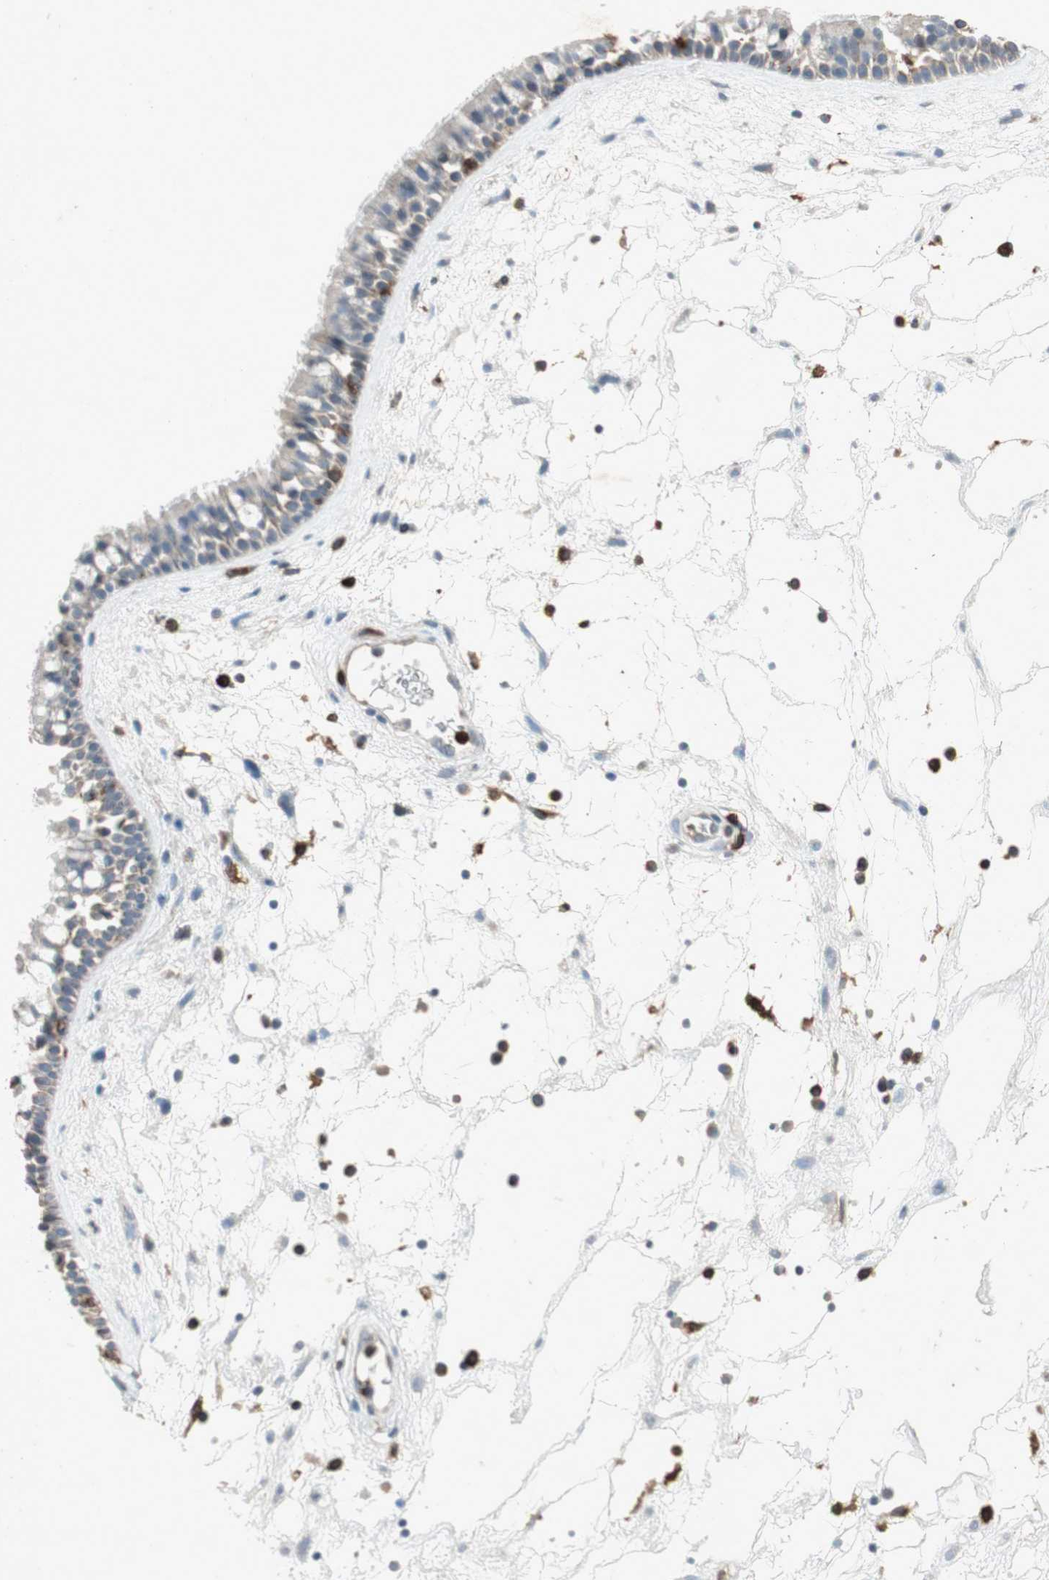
{"staining": {"intensity": "weak", "quantity": "25%-75%", "location": "cytoplasmic/membranous"}, "tissue": "nasopharynx", "cell_type": "Respiratory epithelial cells", "image_type": "normal", "snomed": [{"axis": "morphology", "description": "Normal tissue, NOS"}, {"axis": "morphology", "description": "Inflammation, NOS"}, {"axis": "topography", "description": "Nasopharynx"}], "caption": "Nasopharynx stained with a brown dye demonstrates weak cytoplasmic/membranous positive expression in approximately 25%-75% of respiratory epithelial cells.", "gene": "TYROBP", "patient": {"sex": "male", "age": 48}}